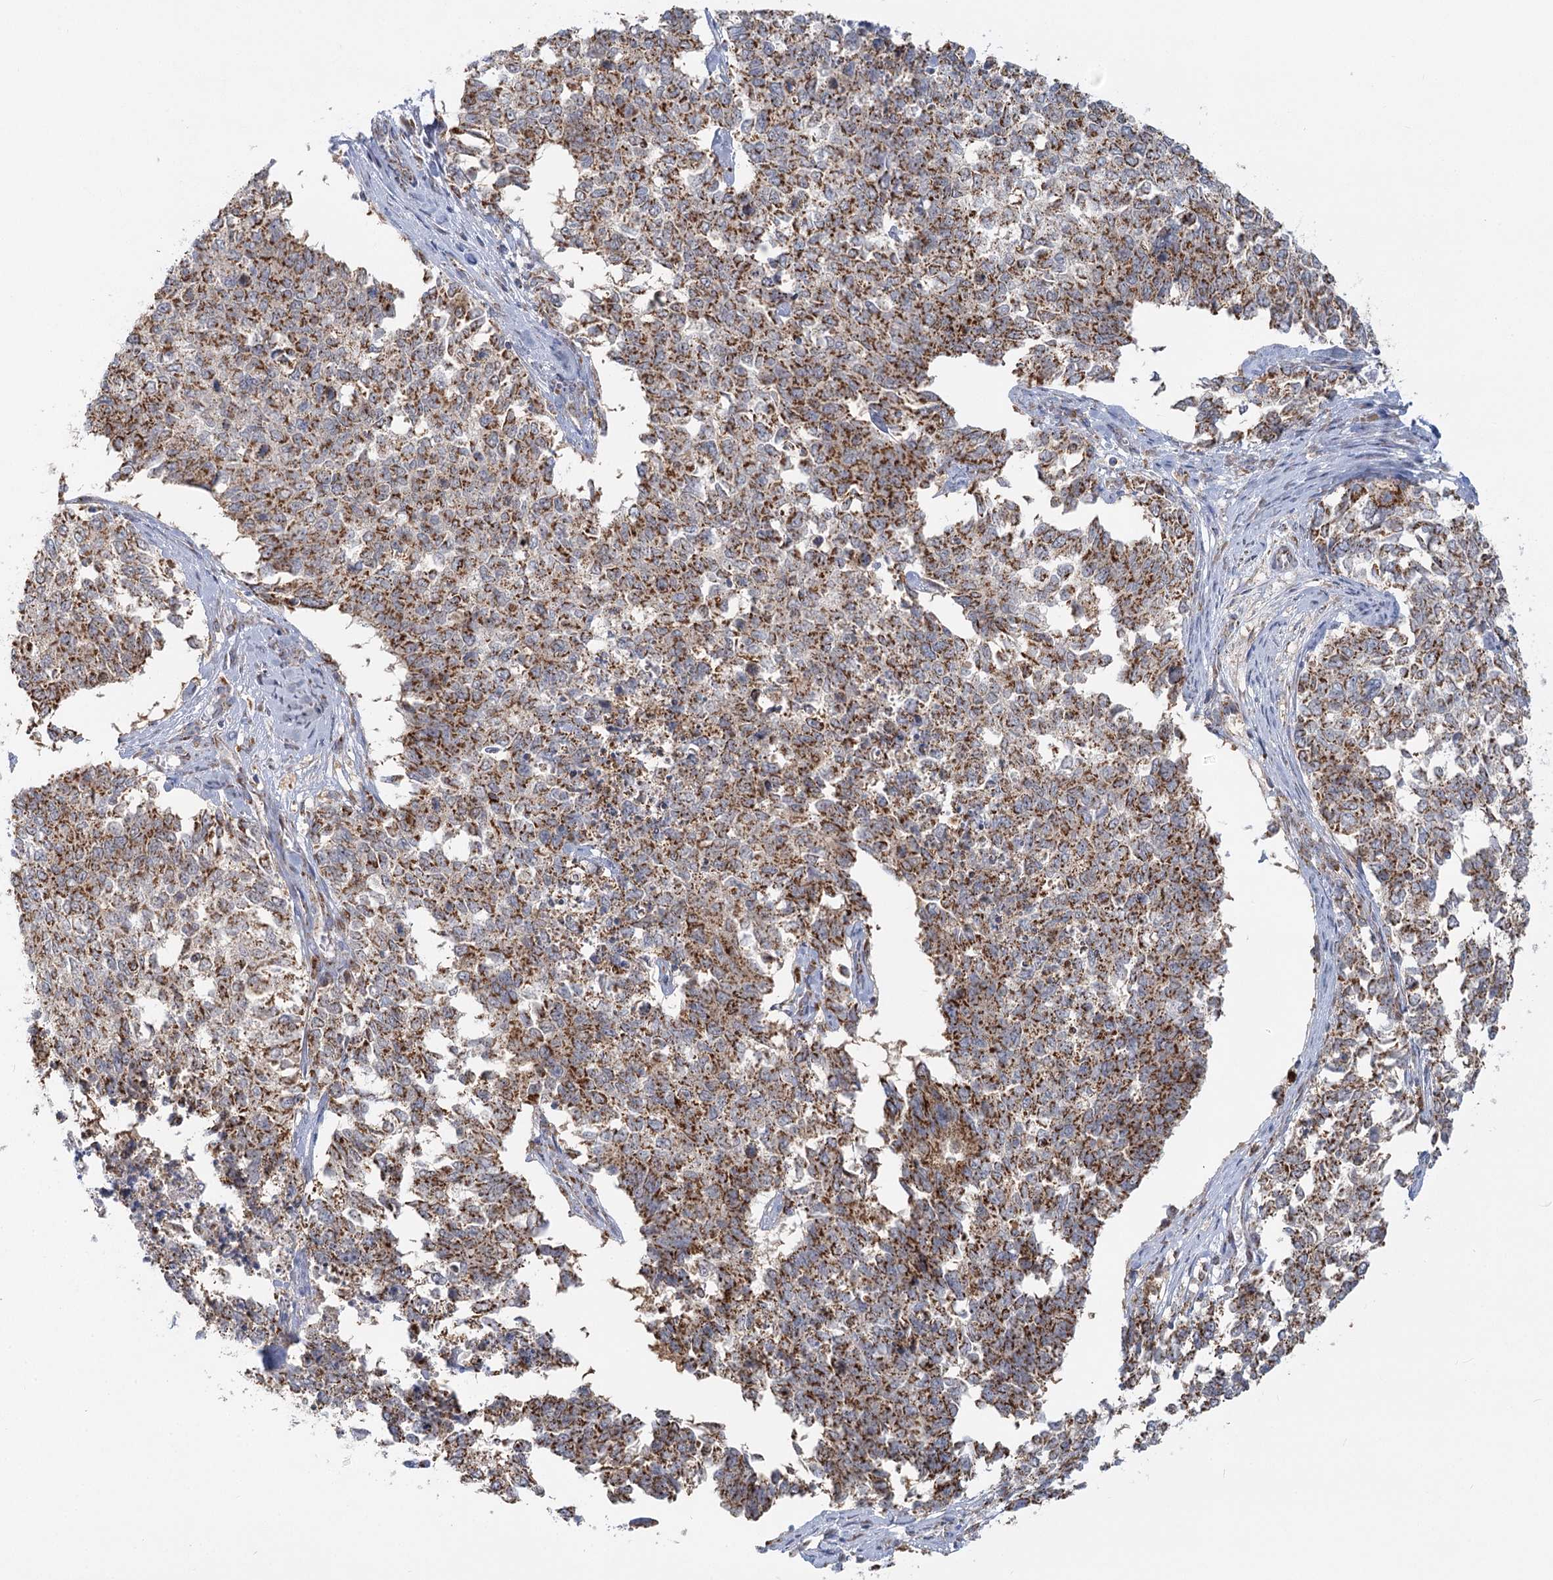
{"staining": {"intensity": "strong", "quantity": ">75%", "location": "cytoplasmic/membranous"}, "tissue": "cervical cancer", "cell_type": "Tumor cells", "image_type": "cancer", "snomed": [{"axis": "morphology", "description": "Squamous cell carcinoma, NOS"}, {"axis": "topography", "description": "Cervix"}], "caption": "This image reveals immunohistochemistry (IHC) staining of cervical squamous cell carcinoma, with high strong cytoplasmic/membranous expression in about >75% of tumor cells.", "gene": "TAS1R1", "patient": {"sex": "female", "age": 63}}